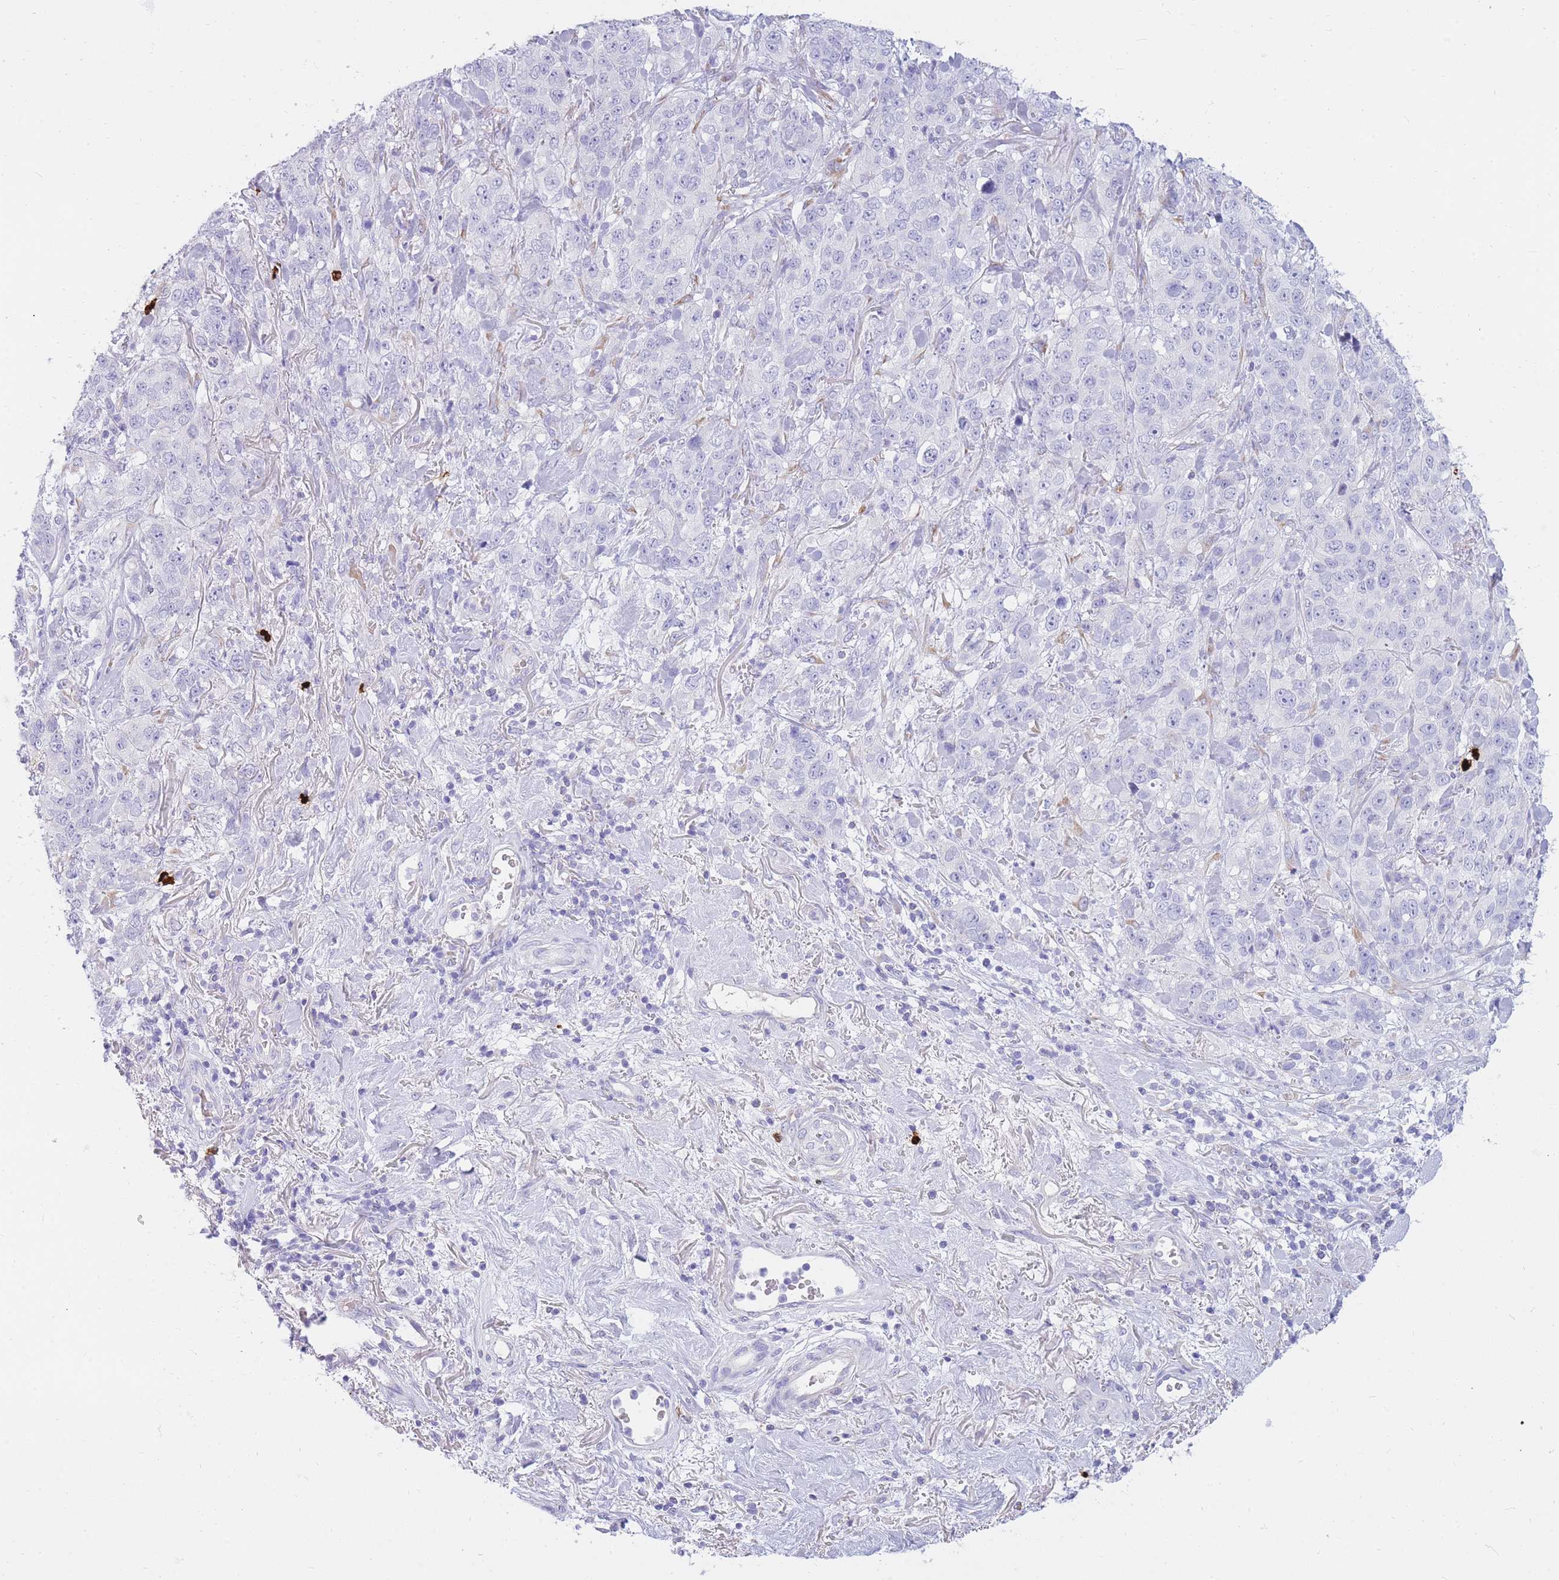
{"staining": {"intensity": "negative", "quantity": "none", "location": "none"}, "tissue": "stomach cancer", "cell_type": "Tumor cells", "image_type": "cancer", "snomed": [{"axis": "morphology", "description": "Adenocarcinoma, NOS"}, {"axis": "topography", "description": "Stomach"}], "caption": "The immunohistochemistry image has no significant staining in tumor cells of stomach adenocarcinoma tissue.", "gene": "TPSD1", "patient": {"sex": "male", "age": 48}}